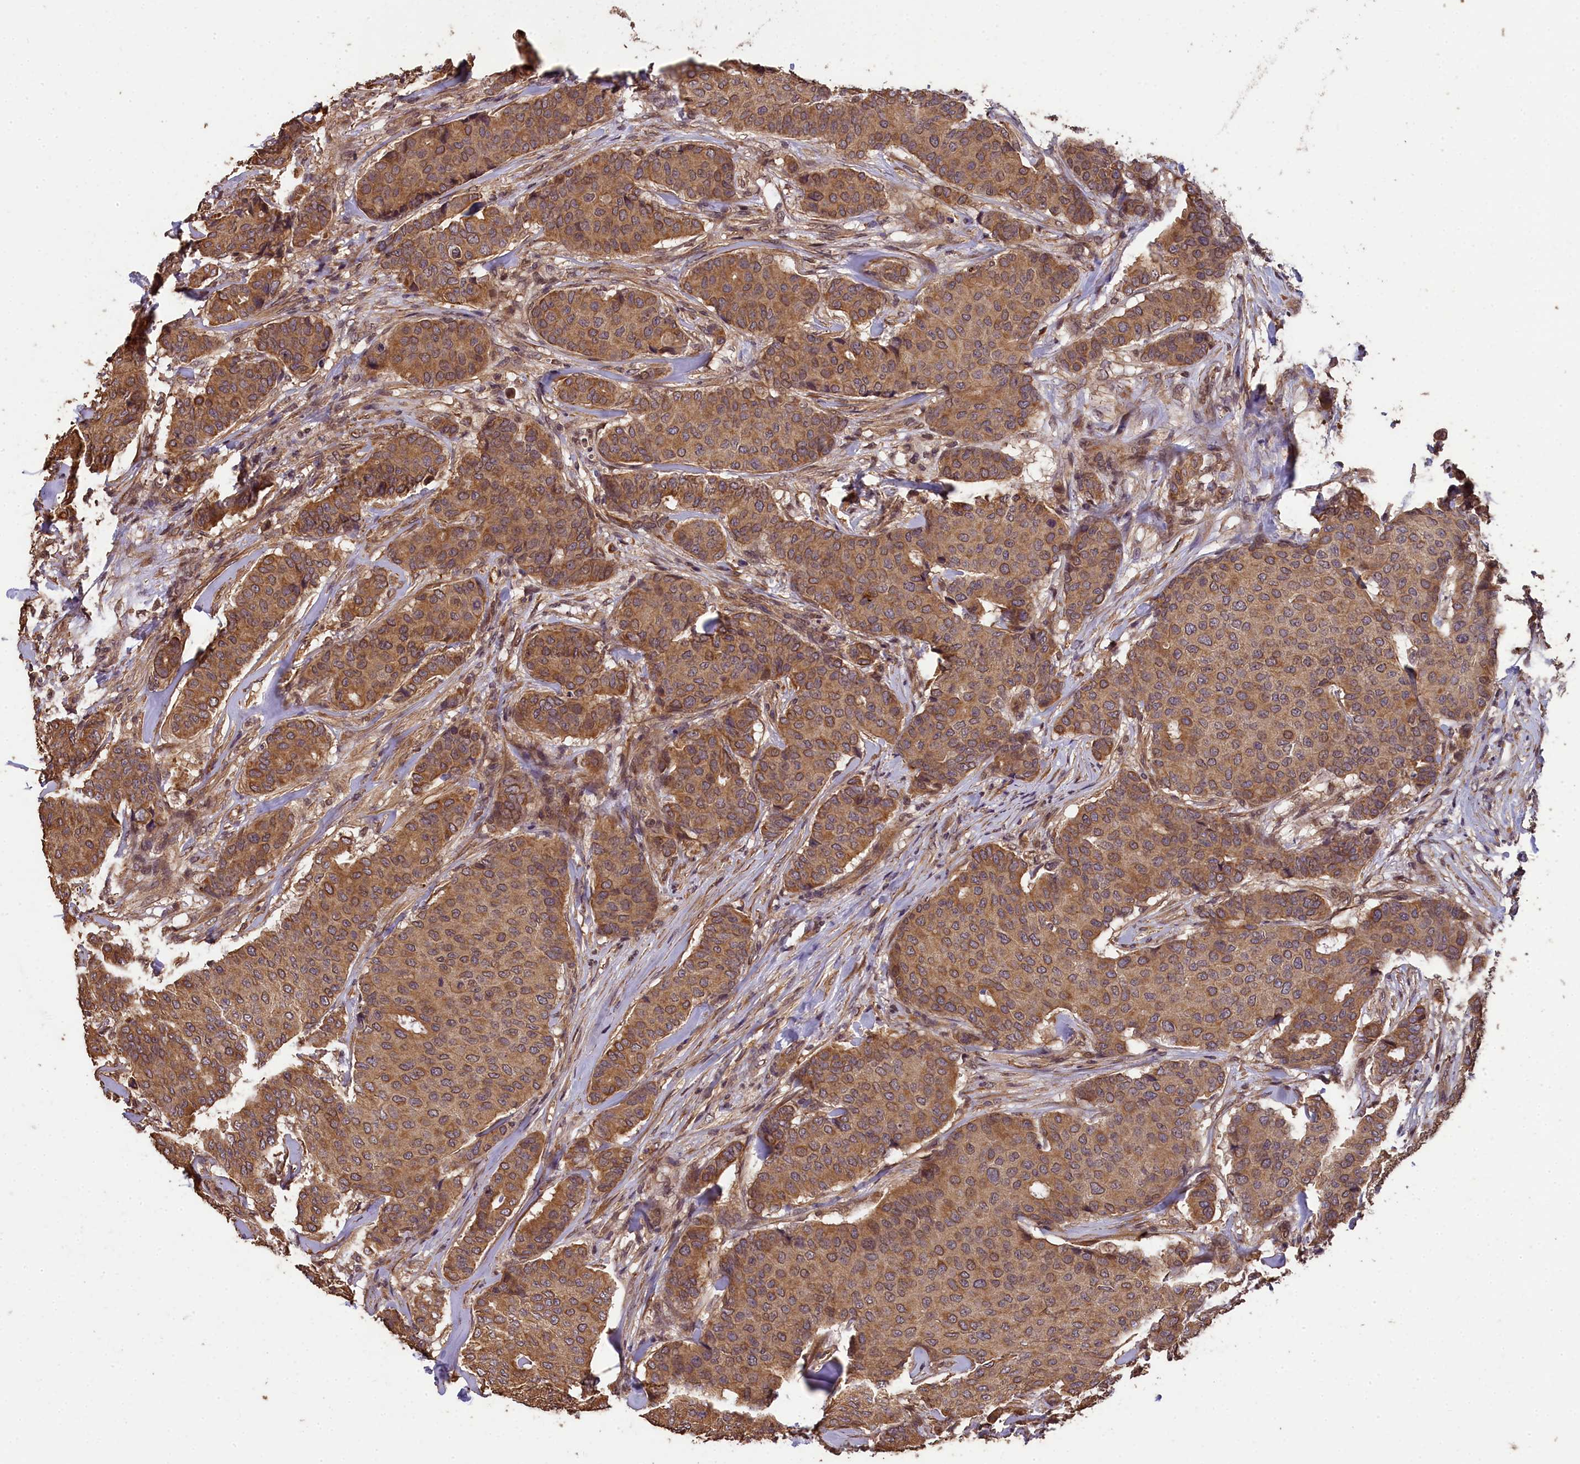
{"staining": {"intensity": "moderate", "quantity": ">75%", "location": "cytoplasmic/membranous"}, "tissue": "breast cancer", "cell_type": "Tumor cells", "image_type": "cancer", "snomed": [{"axis": "morphology", "description": "Duct carcinoma"}, {"axis": "topography", "description": "Breast"}], "caption": "Protein staining exhibits moderate cytoplasmic/membranous staining in approximately >75% of tumor cells in infiltrating ductal carcinoma (breast).", "gene": "CHD9", "patient": {"sex": "female", "age": 75}}